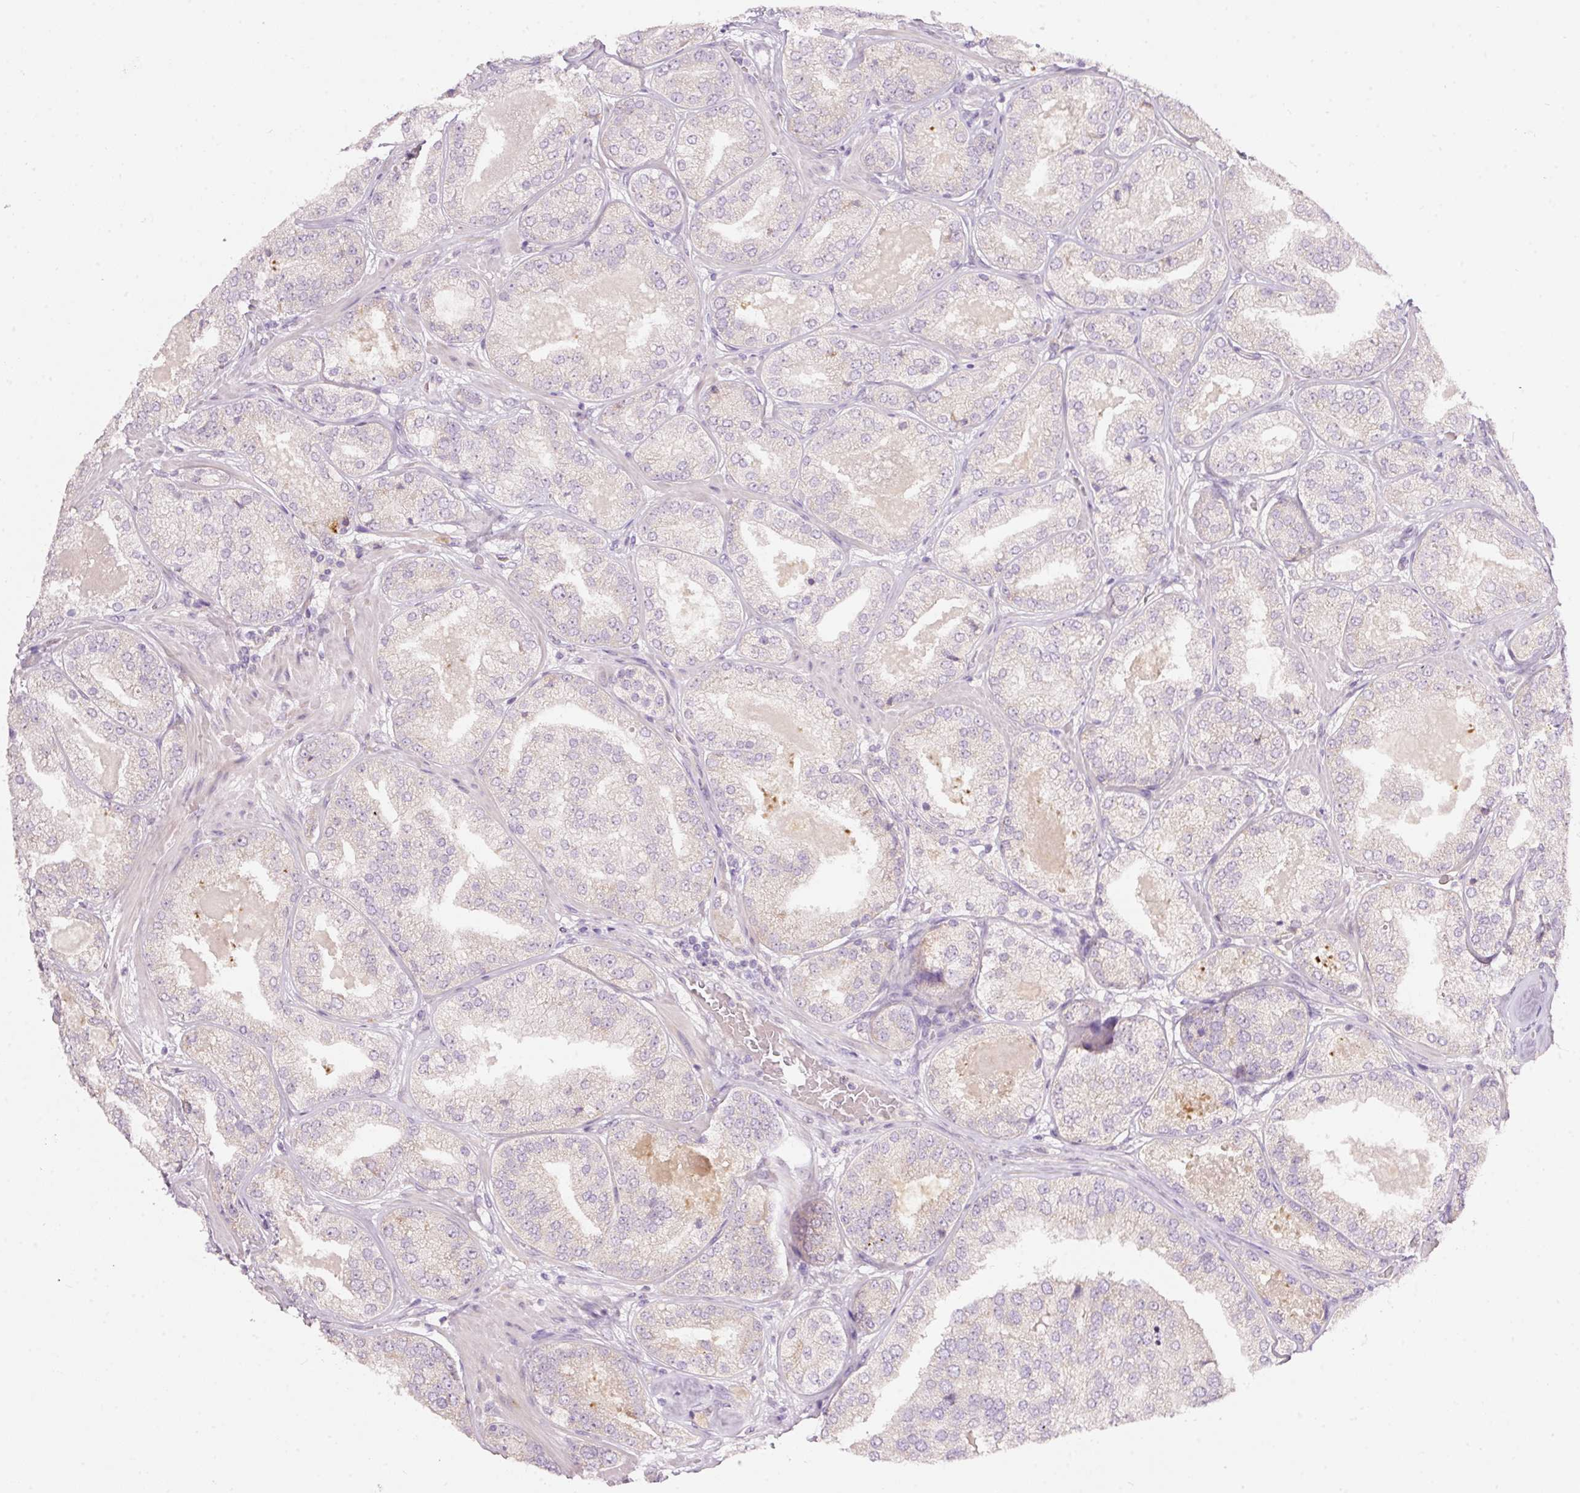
{"staining": {"intensity": "negative", "quantity": "none", "location": "none"}, "tissue": "prostate cancer", "cell_type": "Tumor cells", "image_type": "cancer", "snomed": [{"axis": "morphology", "description": "Adenocarcinoma, High grade"}, {"axis": "topography", "description": "Prostate"}], "caption": "Immunohistochemistry (IHC) image of human prostate high-grade adenocarcinoma stained for a protein (brown), which shows no positivity in tumor cells.", "gene": "RSPO2", "patient": {"sex": "male", "age": 63}}